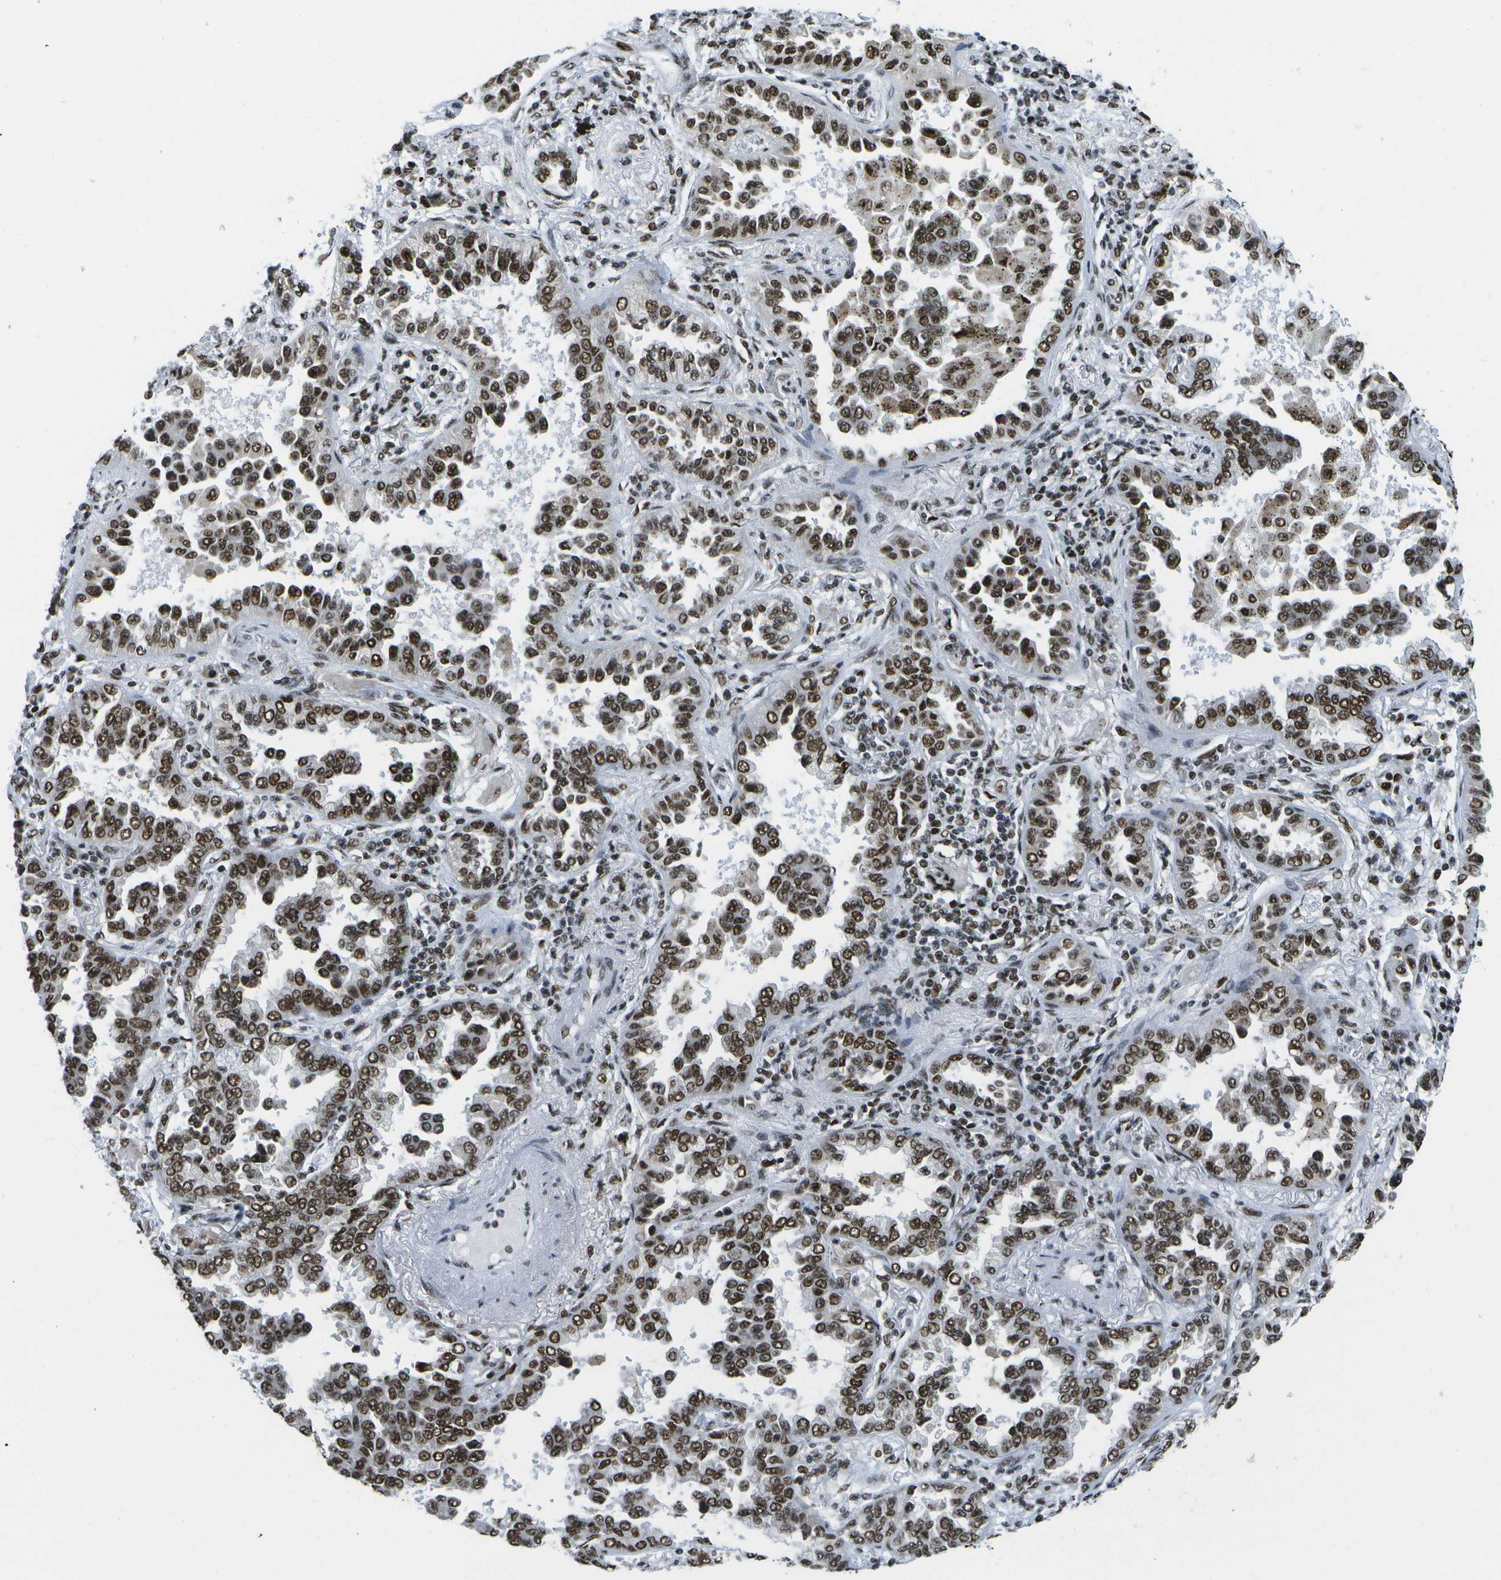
{"staining": {"intensity": "strong", "quantity": ">75%", "location": "nuclear"}, "tissue": "lung cancer", "cell_type": "Tumor cells", "image_type": "cancer", "snomed": [{"axis": "morphology", "description": "Normal tissue, NOS"}, {"axis": "morphology", "description": "Adenocarcinoma, NOS"}, {"axis": "topography", "description": "Lung"}], "caption": "IHC (DAB) staining of human lung cancer (adenocarcinoma) displays strong nuclear protein positivity in approximately >75% of tumor cells.", "gene": "NSRP1", "patient": {"sex": "male", "age": 59}}